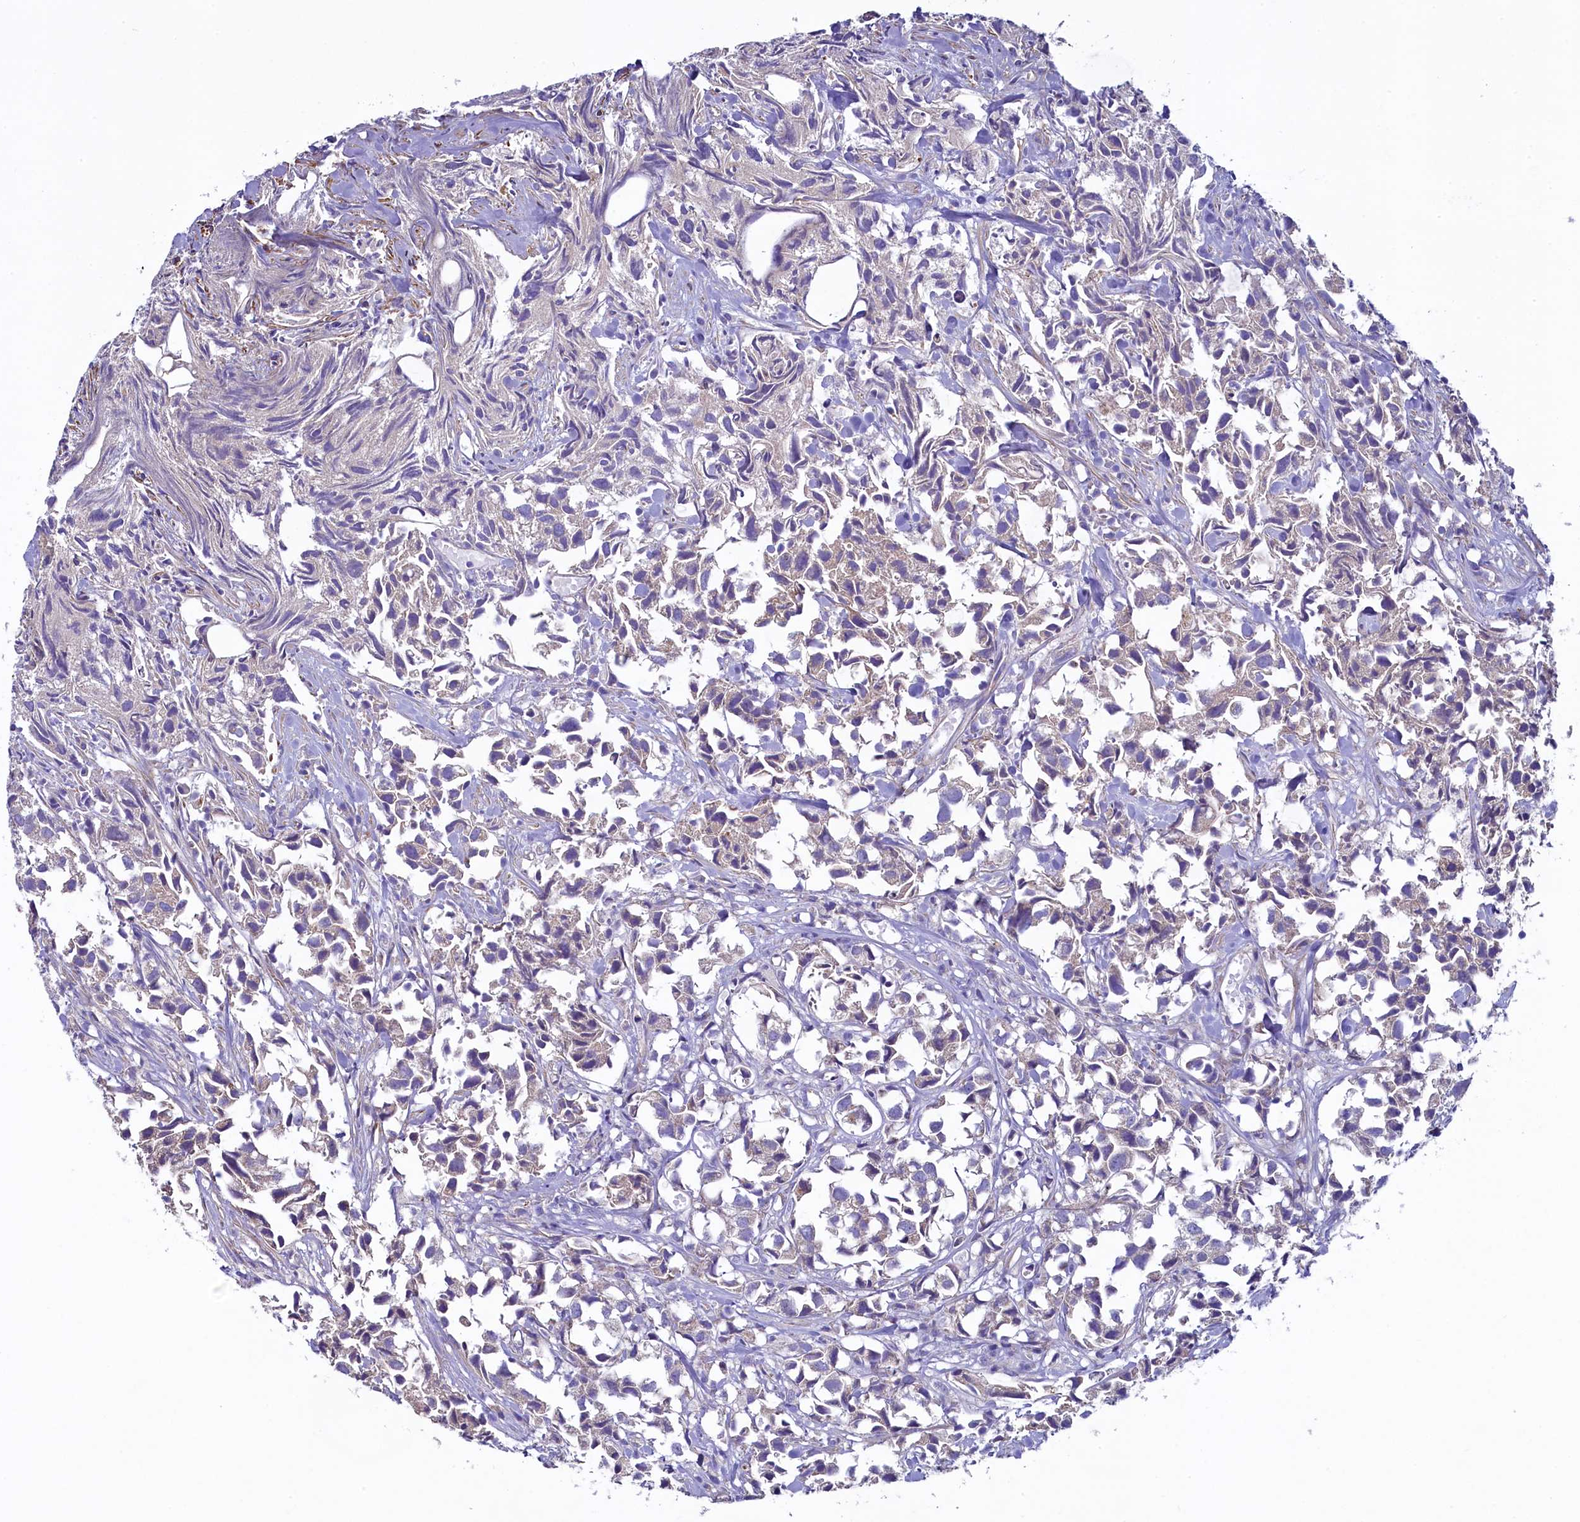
{"staining": {"intensity": "weak", "quantity": "25%-75%", "location": "cytoplasmic/membranous"}, "tissue": "urothelial cancer", "cell_type": "Tumor cells", "image_type": "cancer", "snomed": [{"axis": "morphology", "description": "Urothelial carcinoma, High grade"}, {"axis": "topography", "description": "Urinary bladder"}], "caption": "Brown immunohistochemical staining in urothelial cancer exhibits weak cytoplasmic/membranous expression in approximately 25%-75% of tumor cells.", "gene": "KRBOX5", "patient": {"sex": "female", "age": 75}}